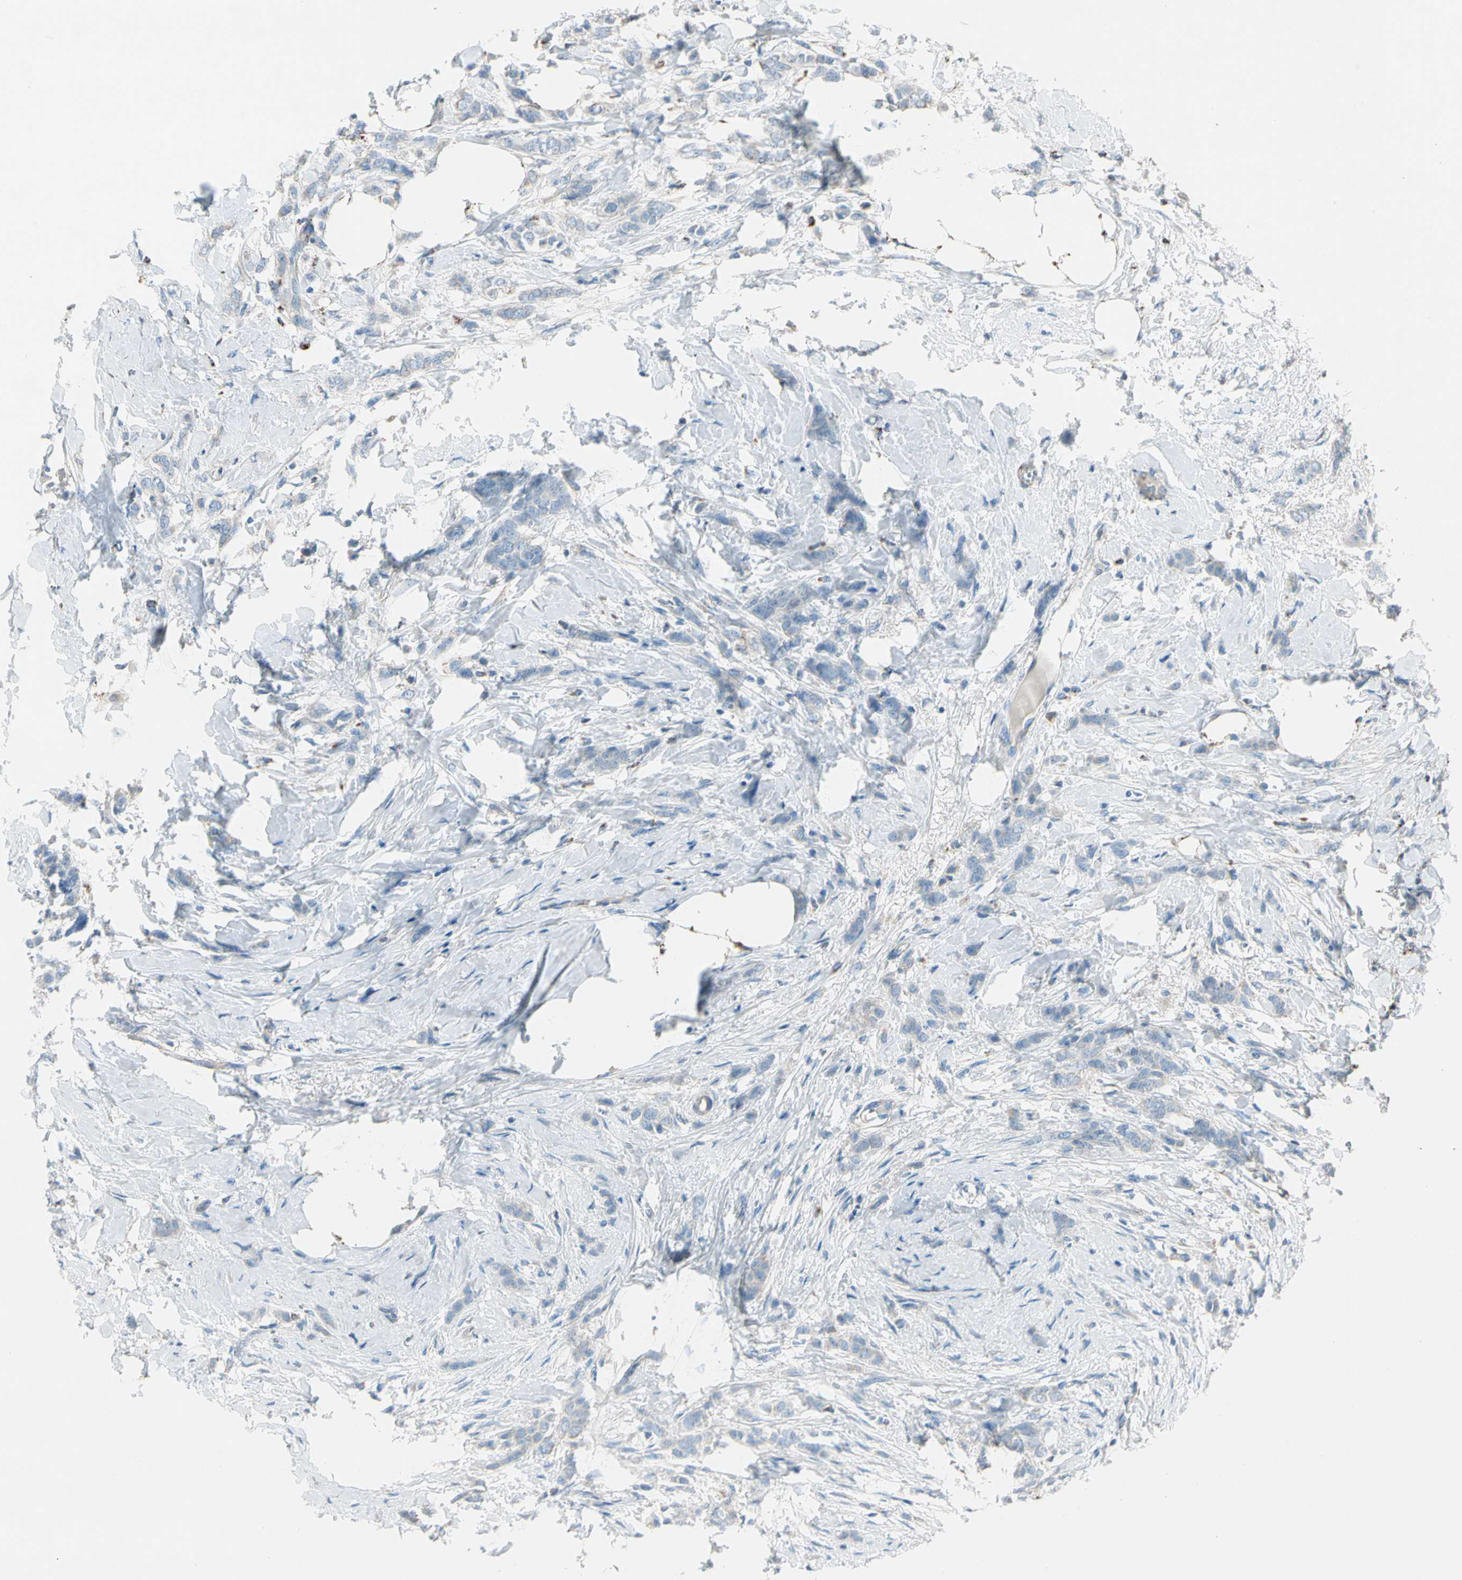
{"staining": {"intensity": "weak", "quantity": ">75%", "location": "cytoplasmic/membranous"}, "tissue": "breast cancer", "cell_type": "Tumor cells", "image_type": "cancer", "snomed": [{"axis": "morphology", "description": "Lobular carcinoma, in situ"}, {"axis": "morphology", "description": "Lobular carcinoma"}, {"axis": "topography", "description": "Breast"}], "caption": "Lobular carcinoma in situ (breast) stained with immunohistochemistry shows weak cytoplasmic/membranous expression in approximately >75% of tumor cells.", "gene": "LY6G6F", "patient": {"sex": "female", "age": 41}}